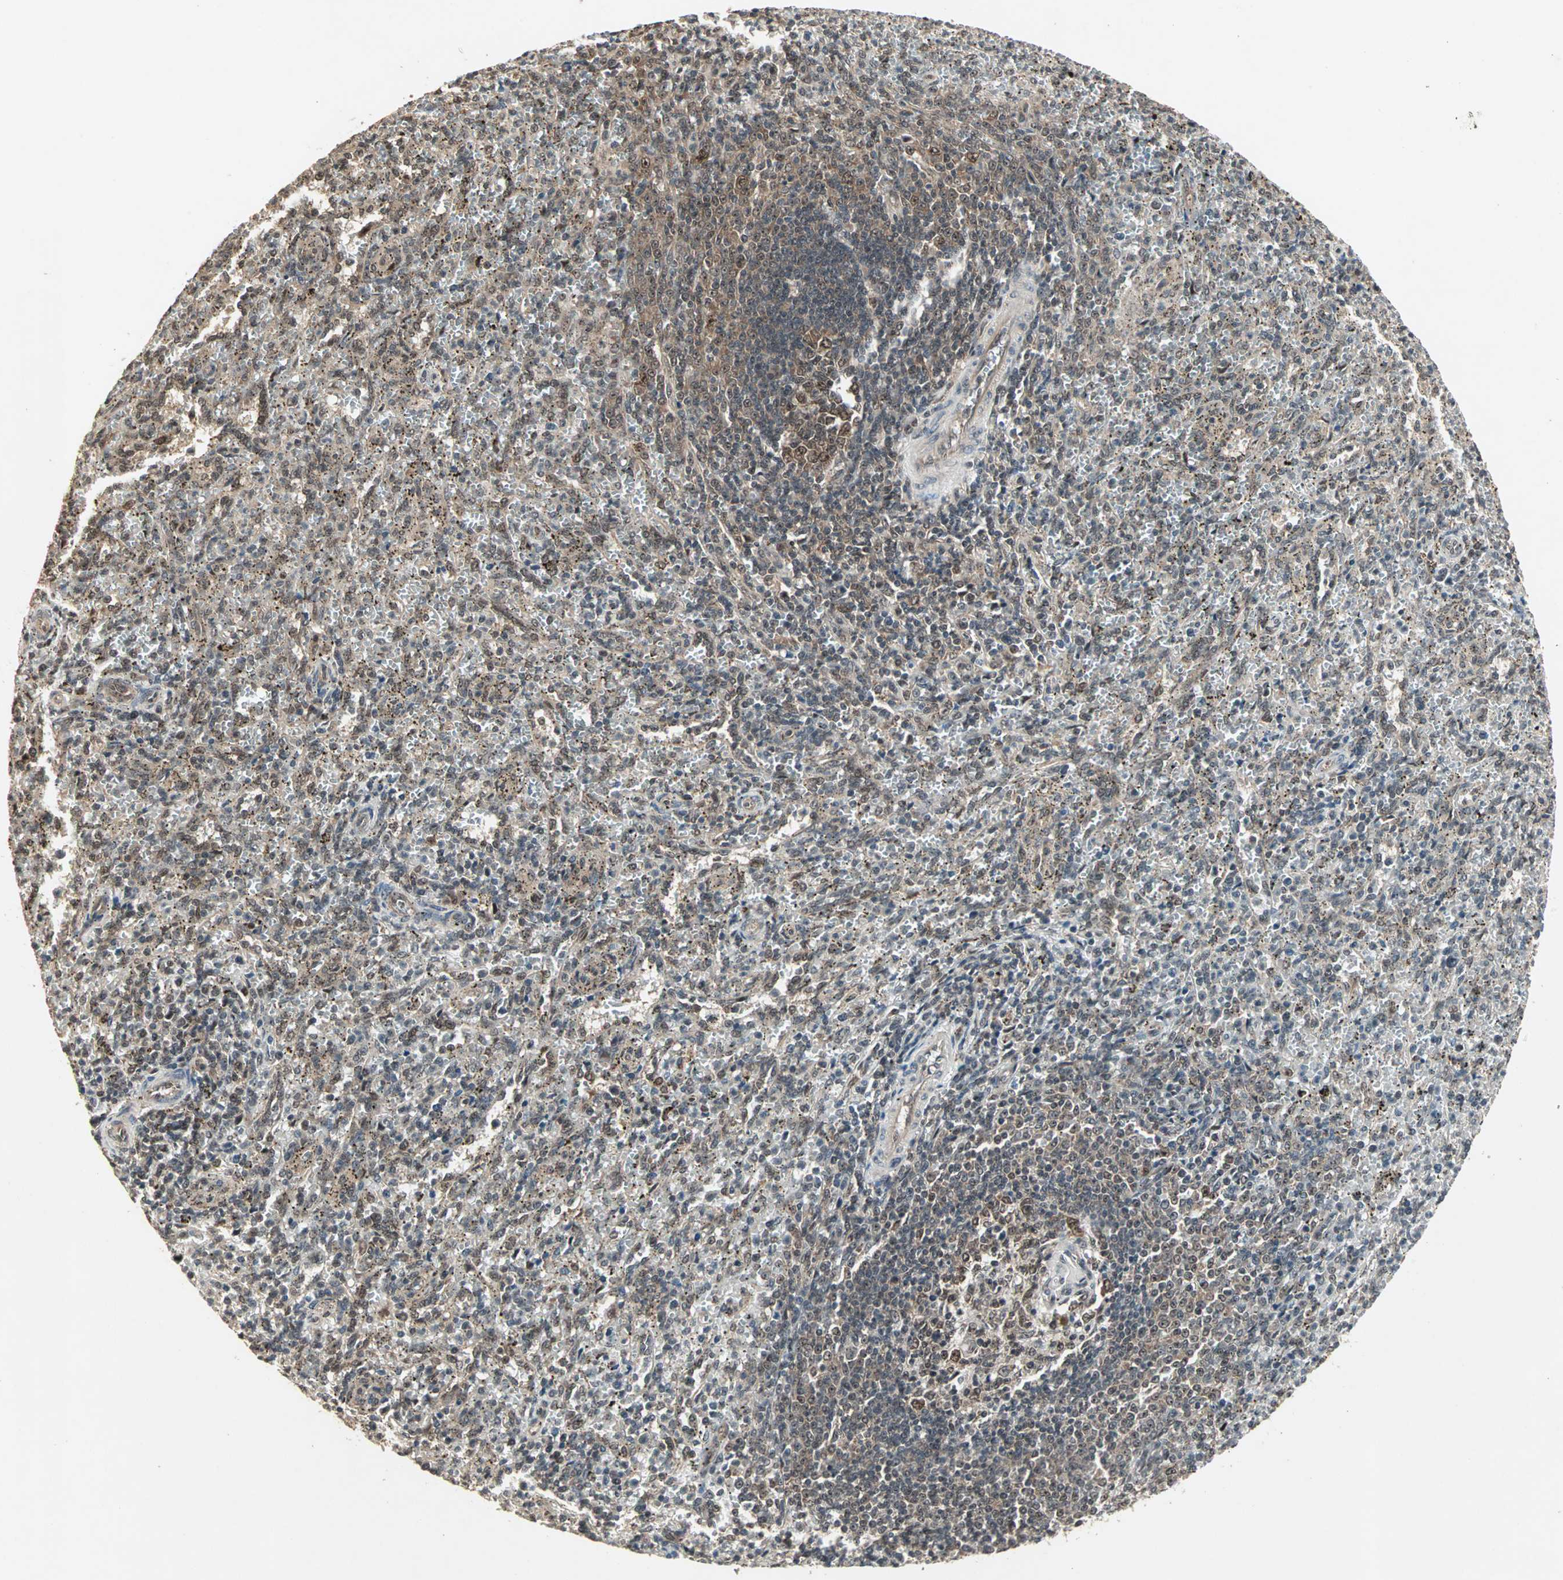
{"staining": {"intensity": "weak", "quantity": "<25%", "location": "nuclear"}, "tissue": "spleen", "cell_type": "Cells in red pulp", "image_type": "normal", "snomed": [{"axis": "morphology", "description": "Normal tissue, NOS"}, {"axis": "topography", "description": "Spleen"}], "caption": "Cells in red pulp are negative for protein expression in unremarkable human spleen. (Stains: DAB (3,3'-diaminobenzidine) immunohistochemistry (IHC) with hematoxylin counter stain, Microscopy: brightfield microscopy at high magnification).", "gene": "CSNK2B", "patient": {"sex": "female", "age": 10}}